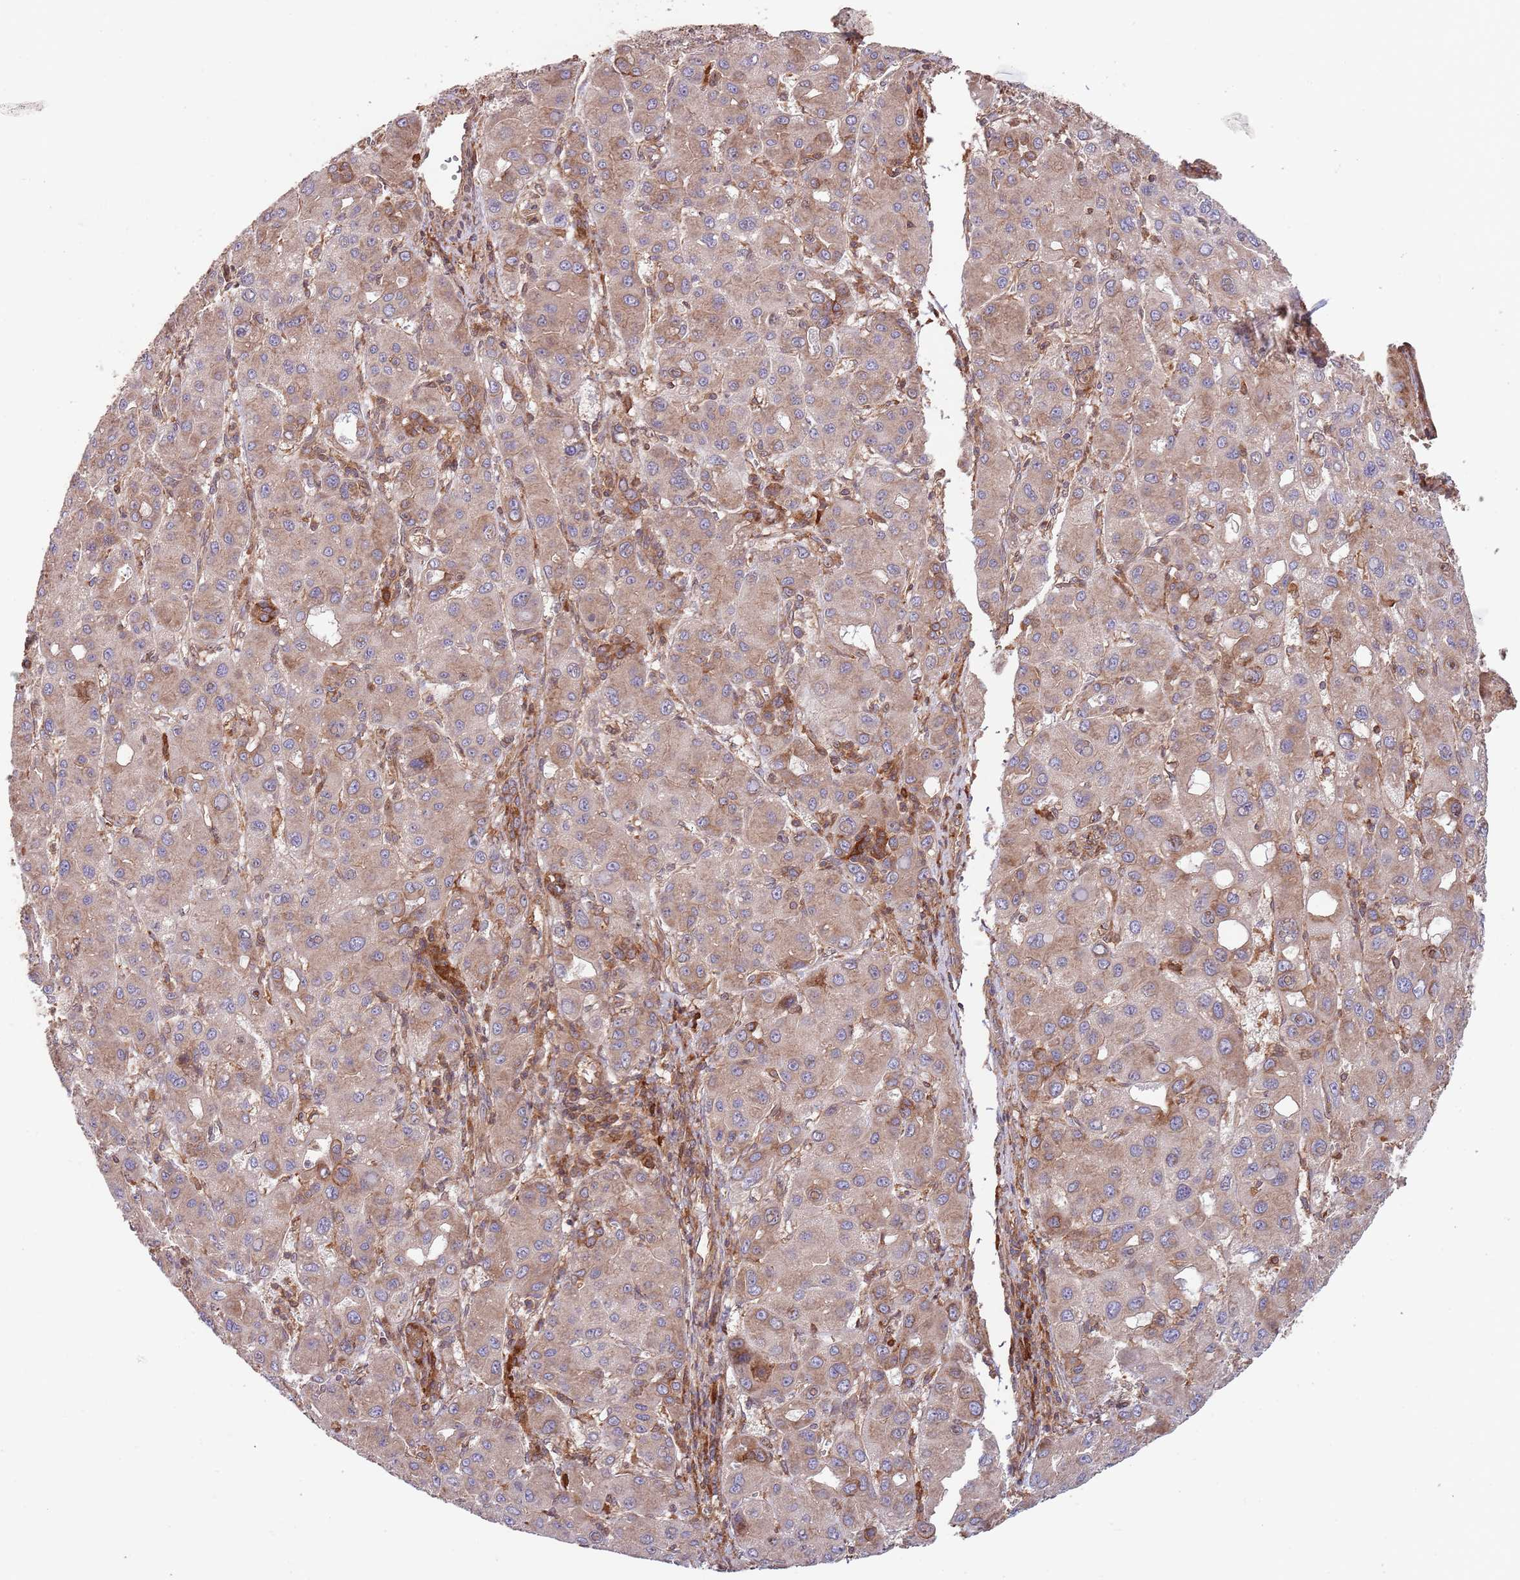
{"staining": {"intensity": "weak", "quantity": ">75%", "location": "cytoplasmic/membranous"}, "tissue": "liver cancer", "cell_type": "Tumor cells", "image_type": "cancer", "snomed": [{"axis": "morphology", "description": "Carcinoma, Hepatocellular, NOS"}, {"axis": "topography", "description": "Liver"}], "caption": "Tumor cells reveal low levels of weak cytoplasmic/membranous staining in about >75% of cells in liver cancer.", "gene": "RNF19B", "patient": {"sex": "male", "age": 55}}